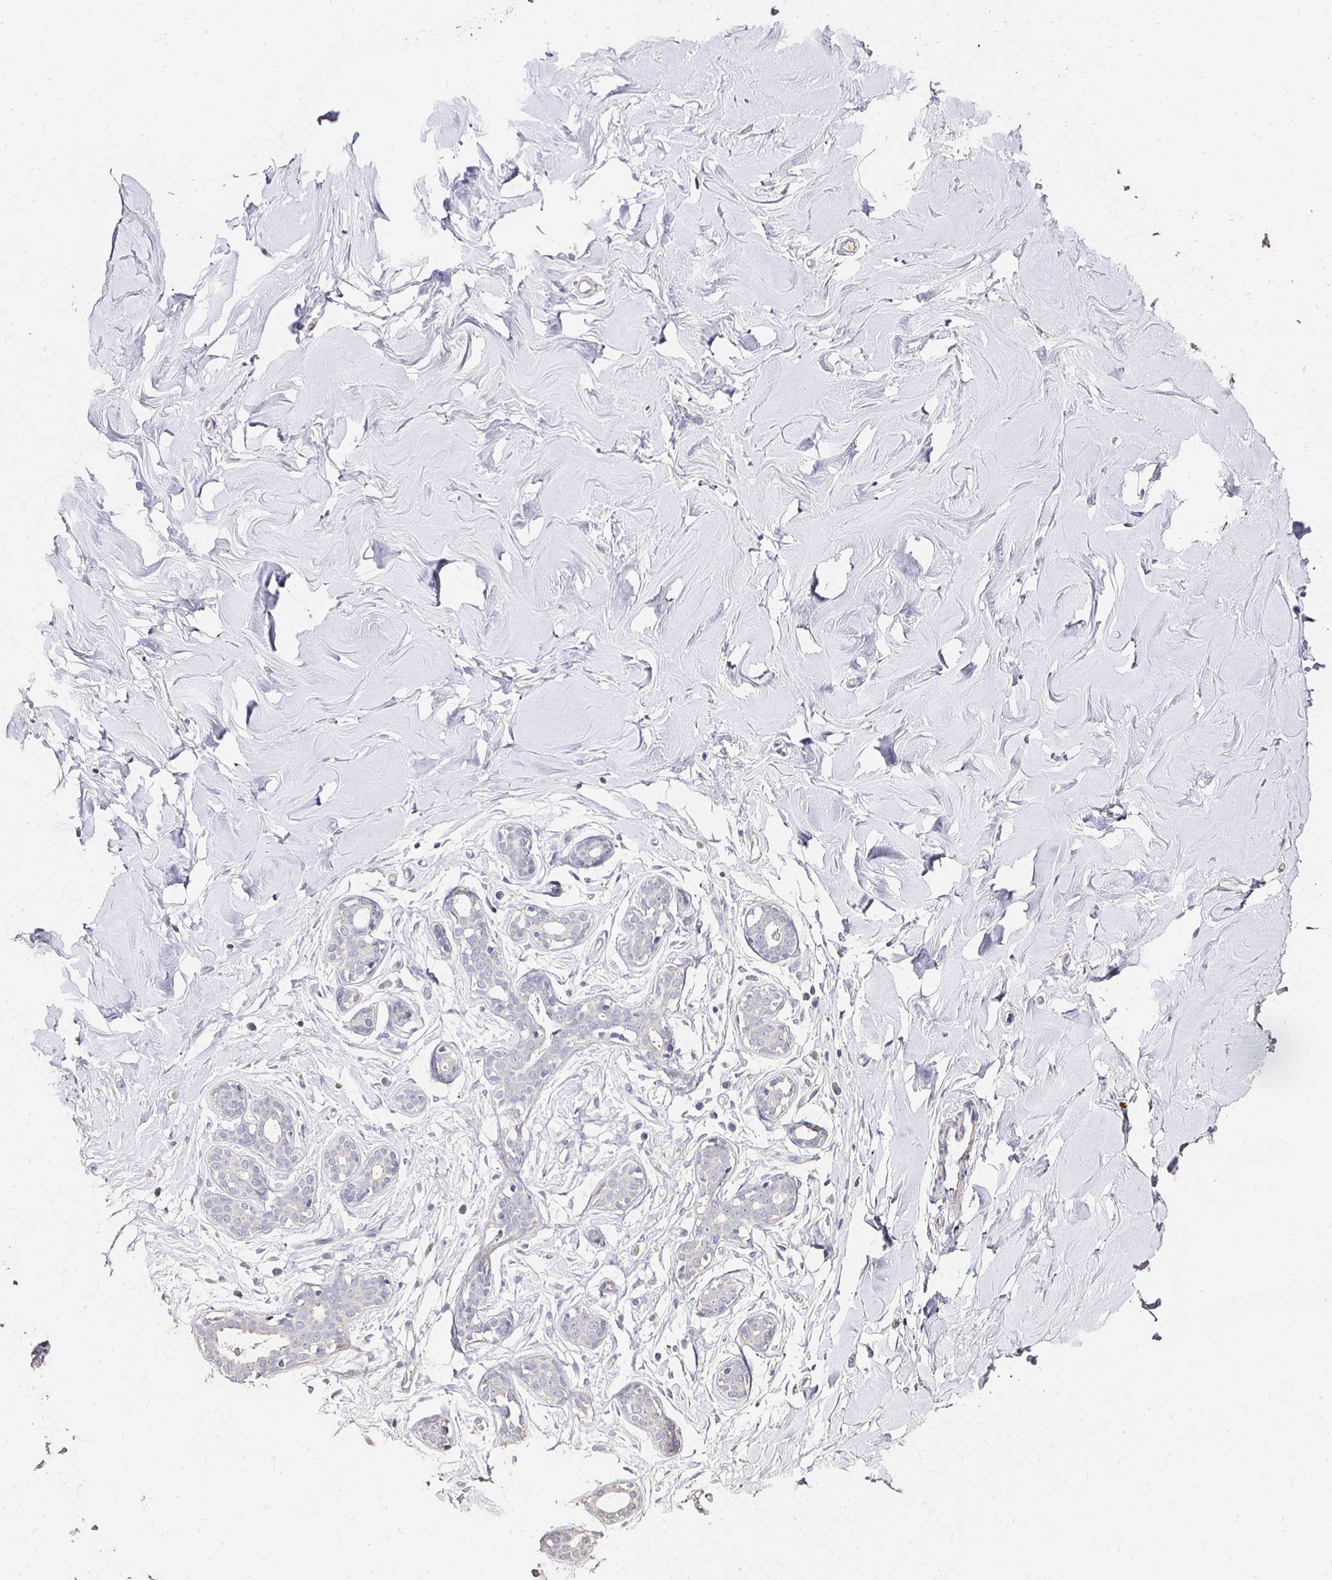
{"staining": {"intensity": "negative", "quantity": "none", "location": "none"}, "tissue": "breast", "cell_type": "Adipocytes", "image_type": "normal", "snomed": [{"axis": "morphology", "description": "Normal tissue, NOS"}, {"axis": "topography", "description": "Breast"}], "caption": "IHC micrograph of unremarkable breast: breast stained with DAB demonstrates no significant protein positivity in adipocytes.", "gene": "UGT1A6", "patient": {"sex": "female", "age": 27}}